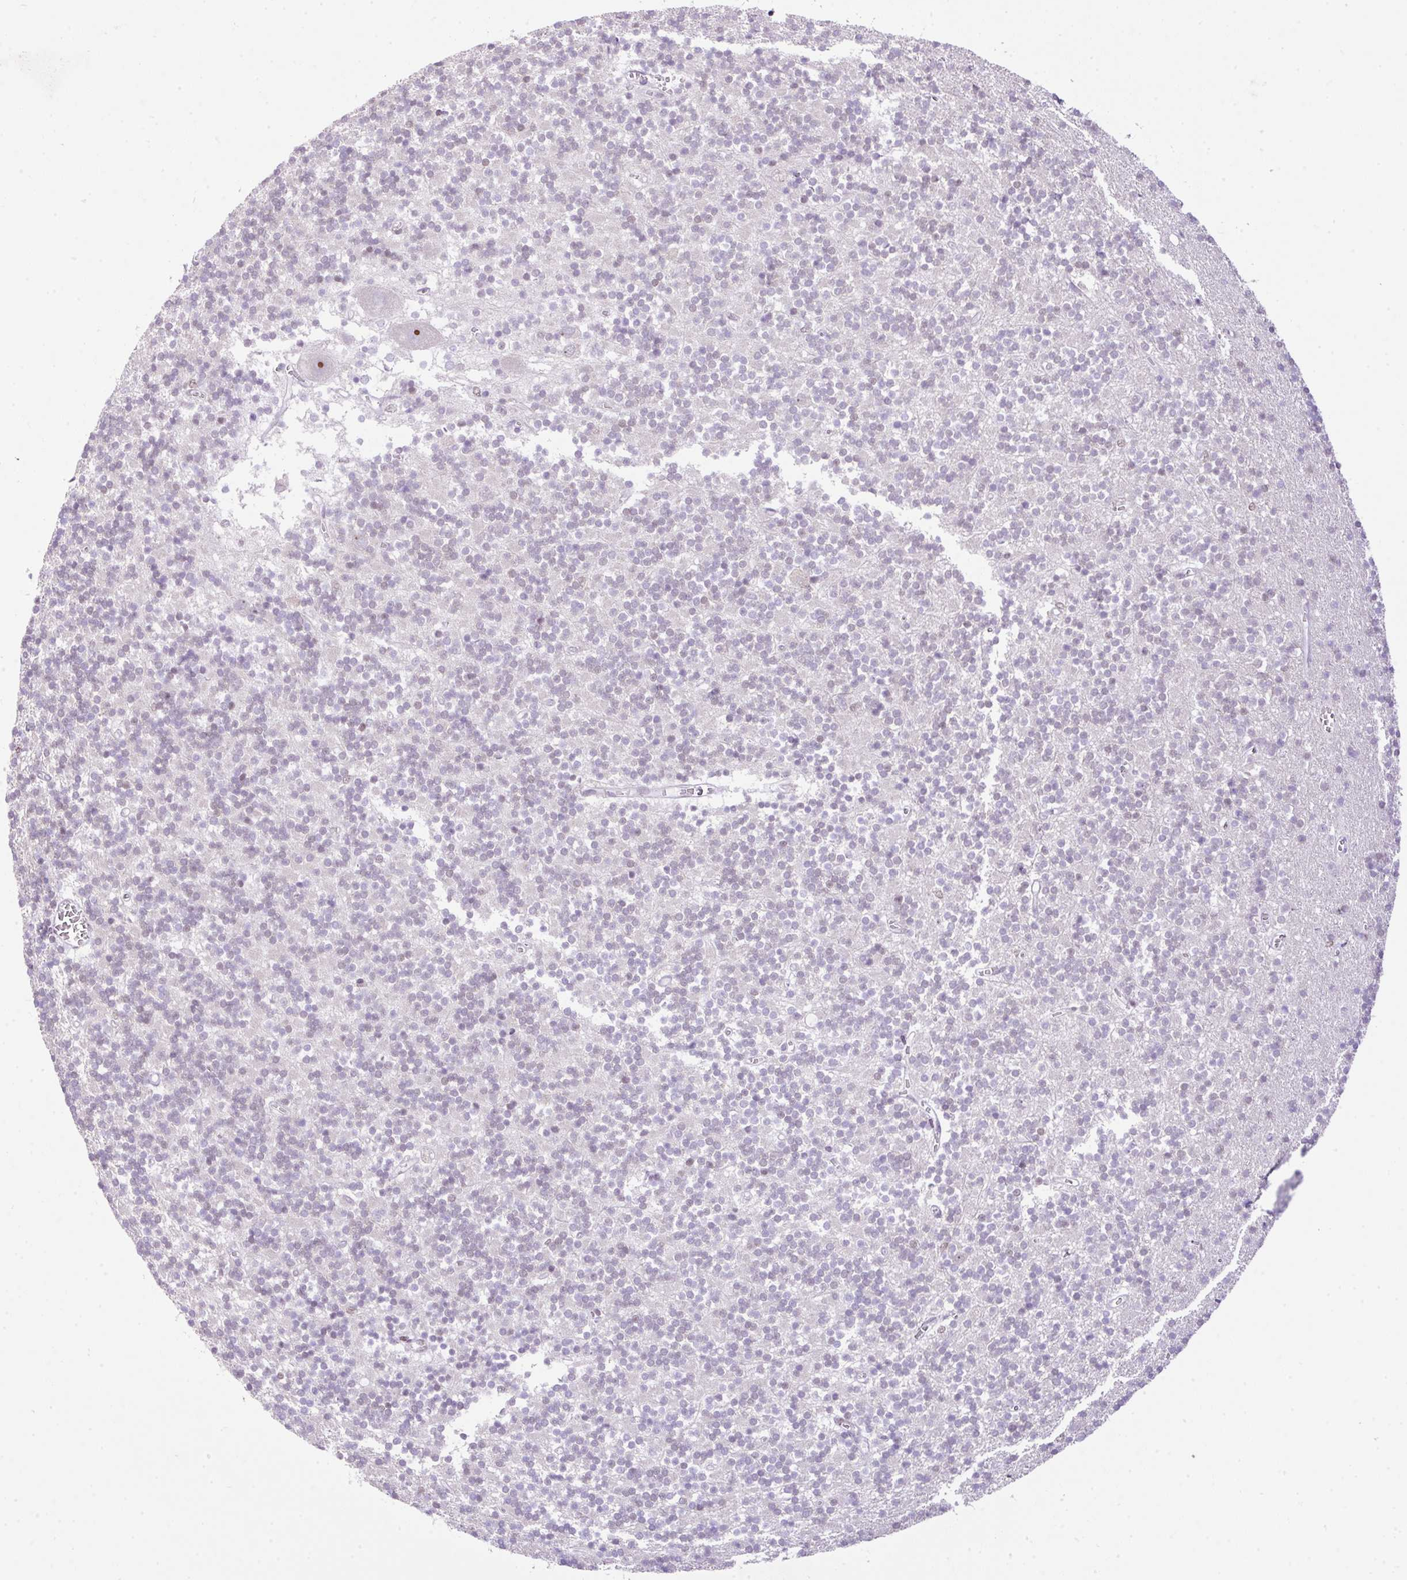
{"staining": {"intensity": "negative", "quantity": "none", "location": "none"}, "tissue": "cerebellum", "cell_type": "Cells in granular layer", "image_type": "normal", "snomed": [{"axis": "morphology", "description": "Normal tissue, NOS"}, {"axis": "topography", "description": "Cerebellum"}], "caption": "This is an immunohistochemistry photomicrograph of unremarkable cerebellum. There is no positivity in cells in granular layer.", "gene": "CCDC137", "patient": {"sex": "male", "age": 54}}